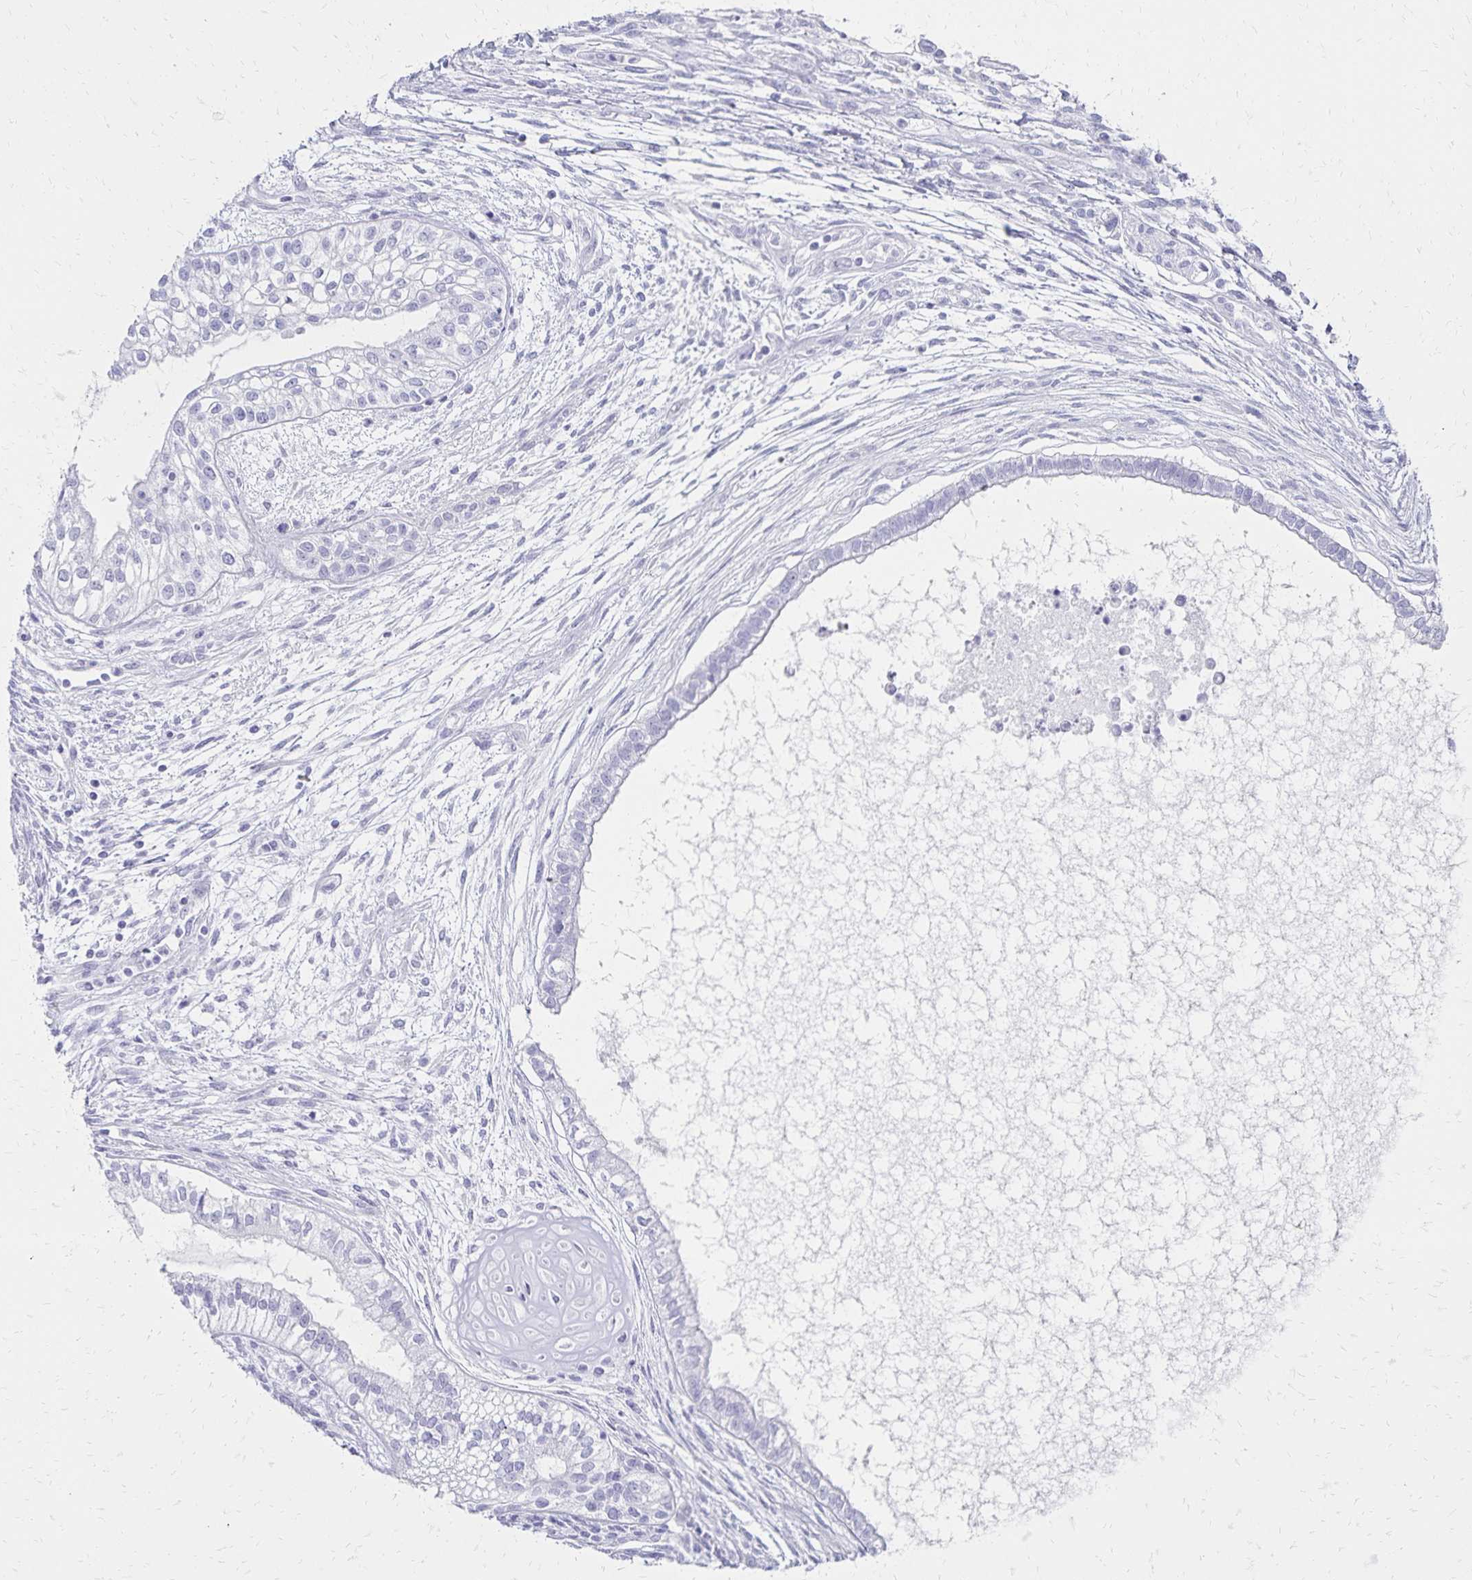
{"staining": {"intensity": "negative", "quantity": "none", "location": "none"}, "tissue": "testis cancer", "cell_type": "Tumor cells", "image_type": "cancer", "snomed": [{"axis": "morphology", "description": "Carcinoma, Embryonal, NOS"}, {"axis": "topography", "description": "Testis"}], "caption": "Tumor cells show no significant expression in testis cancer (embryonal carcinoma).", "gene": "GIP", "patient": {"sex": "male", "age": 37}}